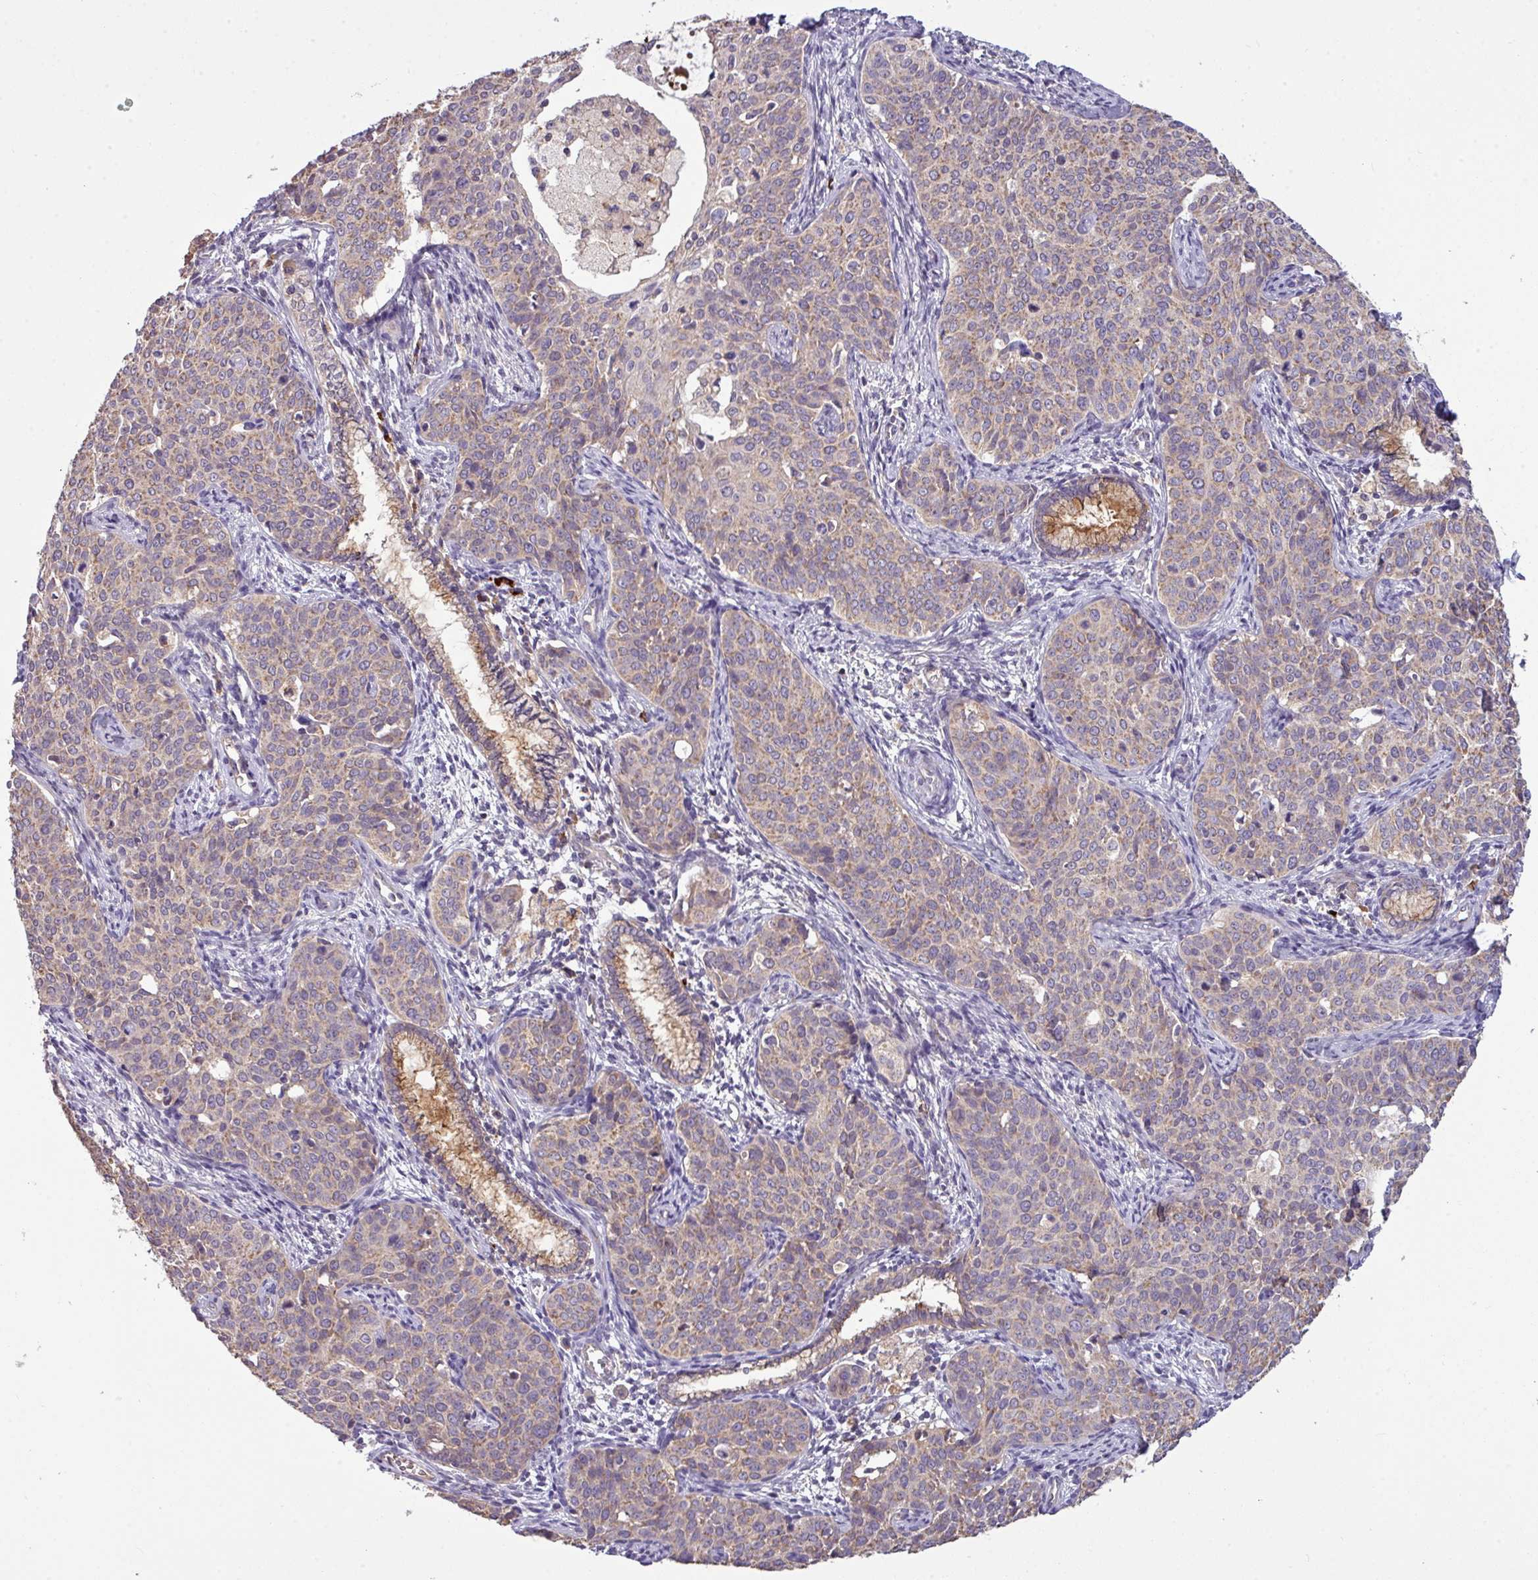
{"staining": {"intensity": "weak", "quantity": ">75%", "location": "cytoplasmic/membranous"}, "tissue": "cervical cancer", "cell_type": "Tumor cells", "image_type": "cancer", "snomed": [{"axis": "morphology", "description": "Squamous cell carcinoma, NOS"}, {"axis": "topography", "description": "Cervix"}], "caption": "Tumor cells reveal weak cytoplasmic/membranous staining in approximately >75% of cells in cervical cancer.", "gene": "PAPLN", "patient": {"sex": "female", "age": 44}}